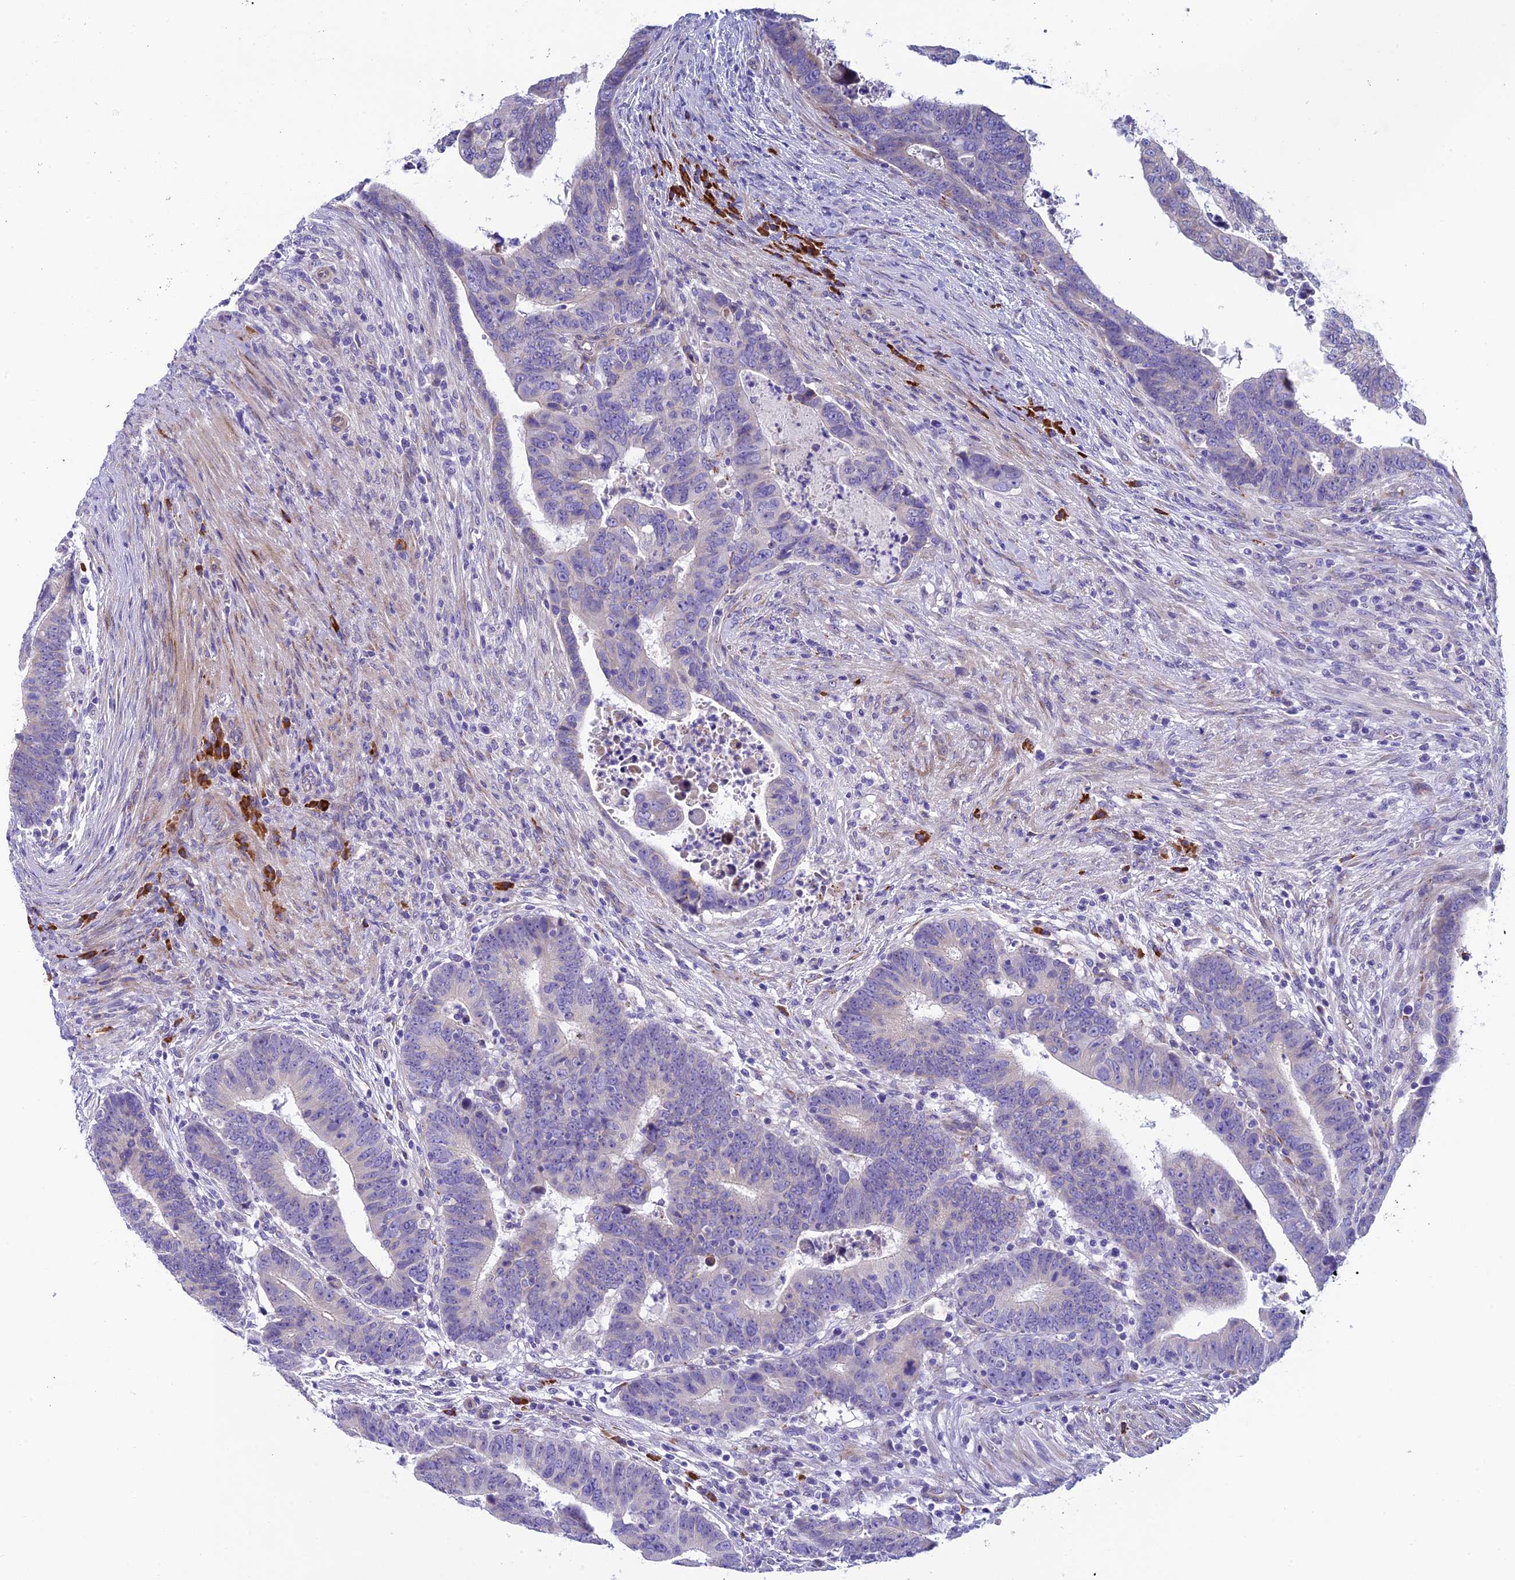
{"staining": {"intensity": "negative", "quantity": "none", "location": "none"}, "tissue": "colorectal cancer", "cell_type": "Tumor cells", "image_type": "cancer", "snomed": [{"axis": "morphology", "description": "Normal tissue, NOS"}, {"axis": "morphology", "description": "Adenocarcinoma, NOS"}, {"axis": "topography", "description": "Rectum"}], "caption": "High magnification brightfield microscopy of colorectal cancer (adenocarcinoma) stained with DAB (3,3'-diaminobenzidine) (brown) and counterstained with hematoxylin (blue): tumor cells show no significant expression. Brightfield microscopy of immunohistochemistry (IHC) stained with DAB (3,3'-diaminobenzidine) (brown) and hematoxylin (blue), captured at high magnification.", "gene": "MACIR", "patient": {"sex": "female", "age": 65}}